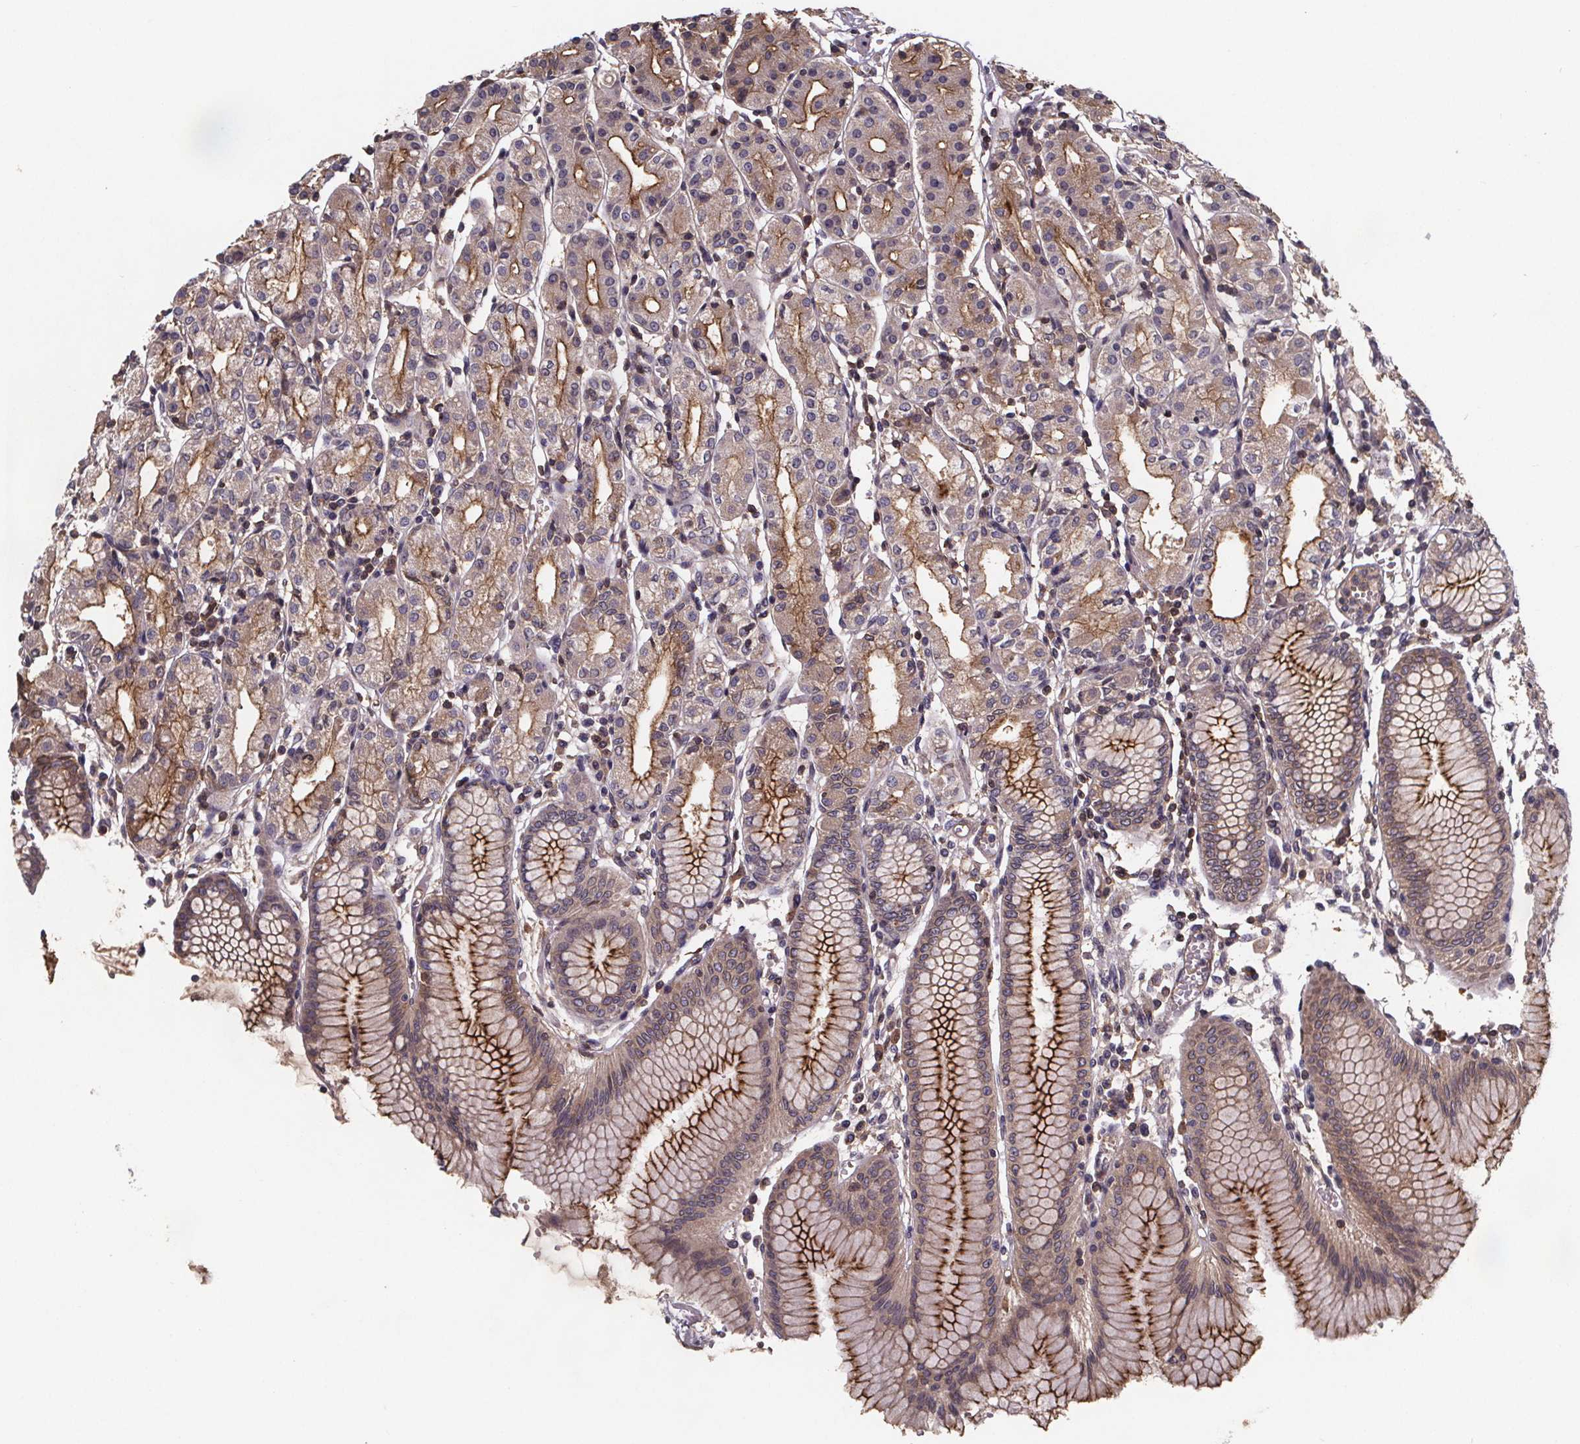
{"staining": {"intensity": "moderate", "quantity": "25%-75%", "location": "cytoplasmic/membranous"}, "tissue": "stomach", "cell_type": "Glandular cells", "image_type": "normal", "snomed": [{"axis": "morphology", "description": "Normal tissue, NOS"}, {"axis": "topography", "description": "Skeletal muscle"}, {"axis": "topography", "description": "Stomach"}], "caption": "Glandular cells reveal moderate cytoplasmic/membranous expression in approximately 25%-75% of cells in unremarkable stomach.", "gene": "FASTKD3", "patient": {"sex": "female", "age": 57}}